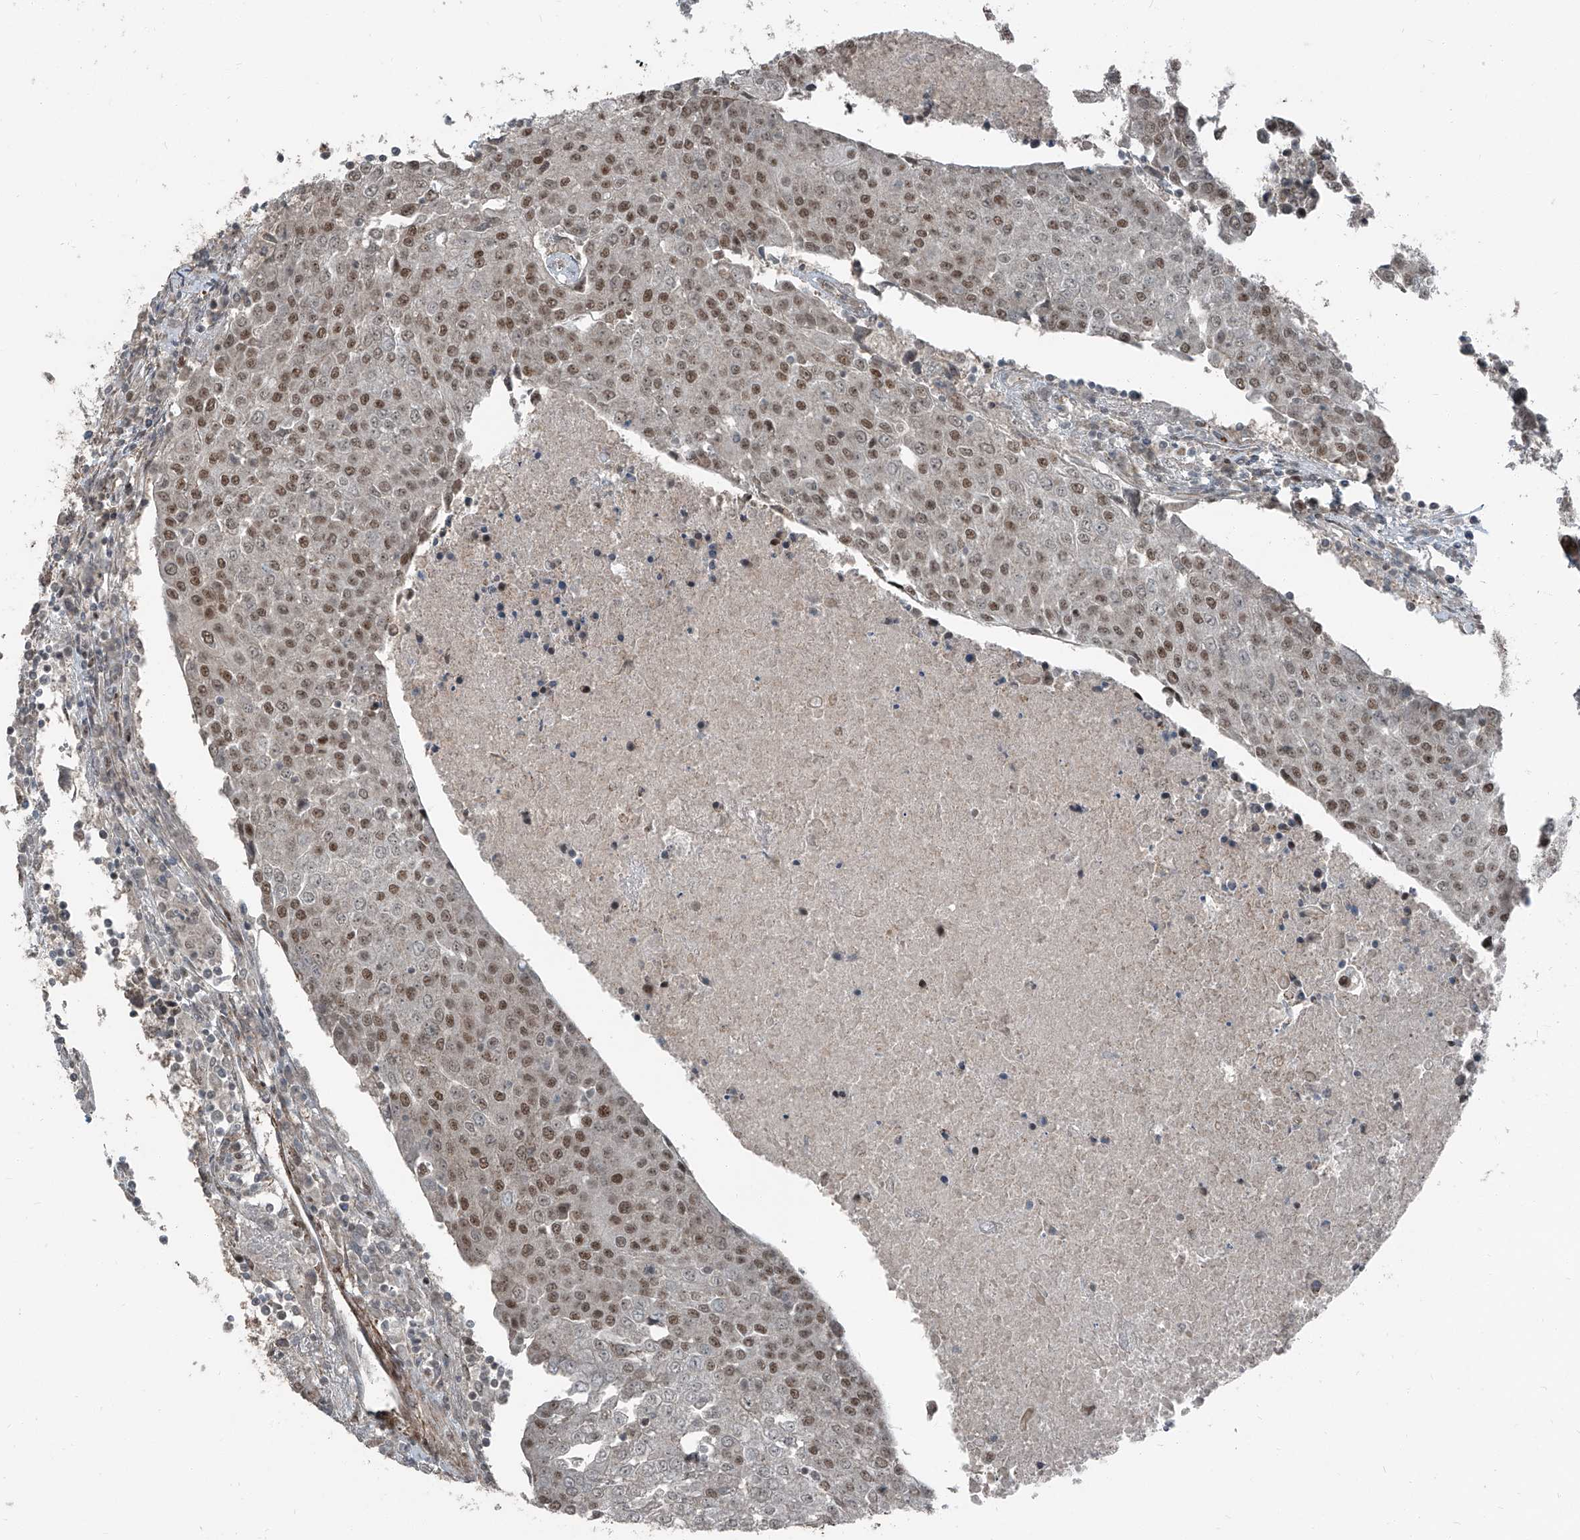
{"staining": {"intensity": "moderate", "quantity": ">75%", "location": "nuclear"}, "tissue": "urothelial cancer", "cell_type": "Tumor cells", "image_type": "cancer", "snomed": [{"axis": "morphology", "description": "Urothelial carcinoma, High grade"}, {"axis": "topography", "description": "Urinary bladder"}], "caption": "Protein staining reveals moderate nuclear staining in about >75% of tumor cells in high-grade urothelial carcinoma.", "gene": "ZNF570", "patient": {"sex": "female", "age": 85}}